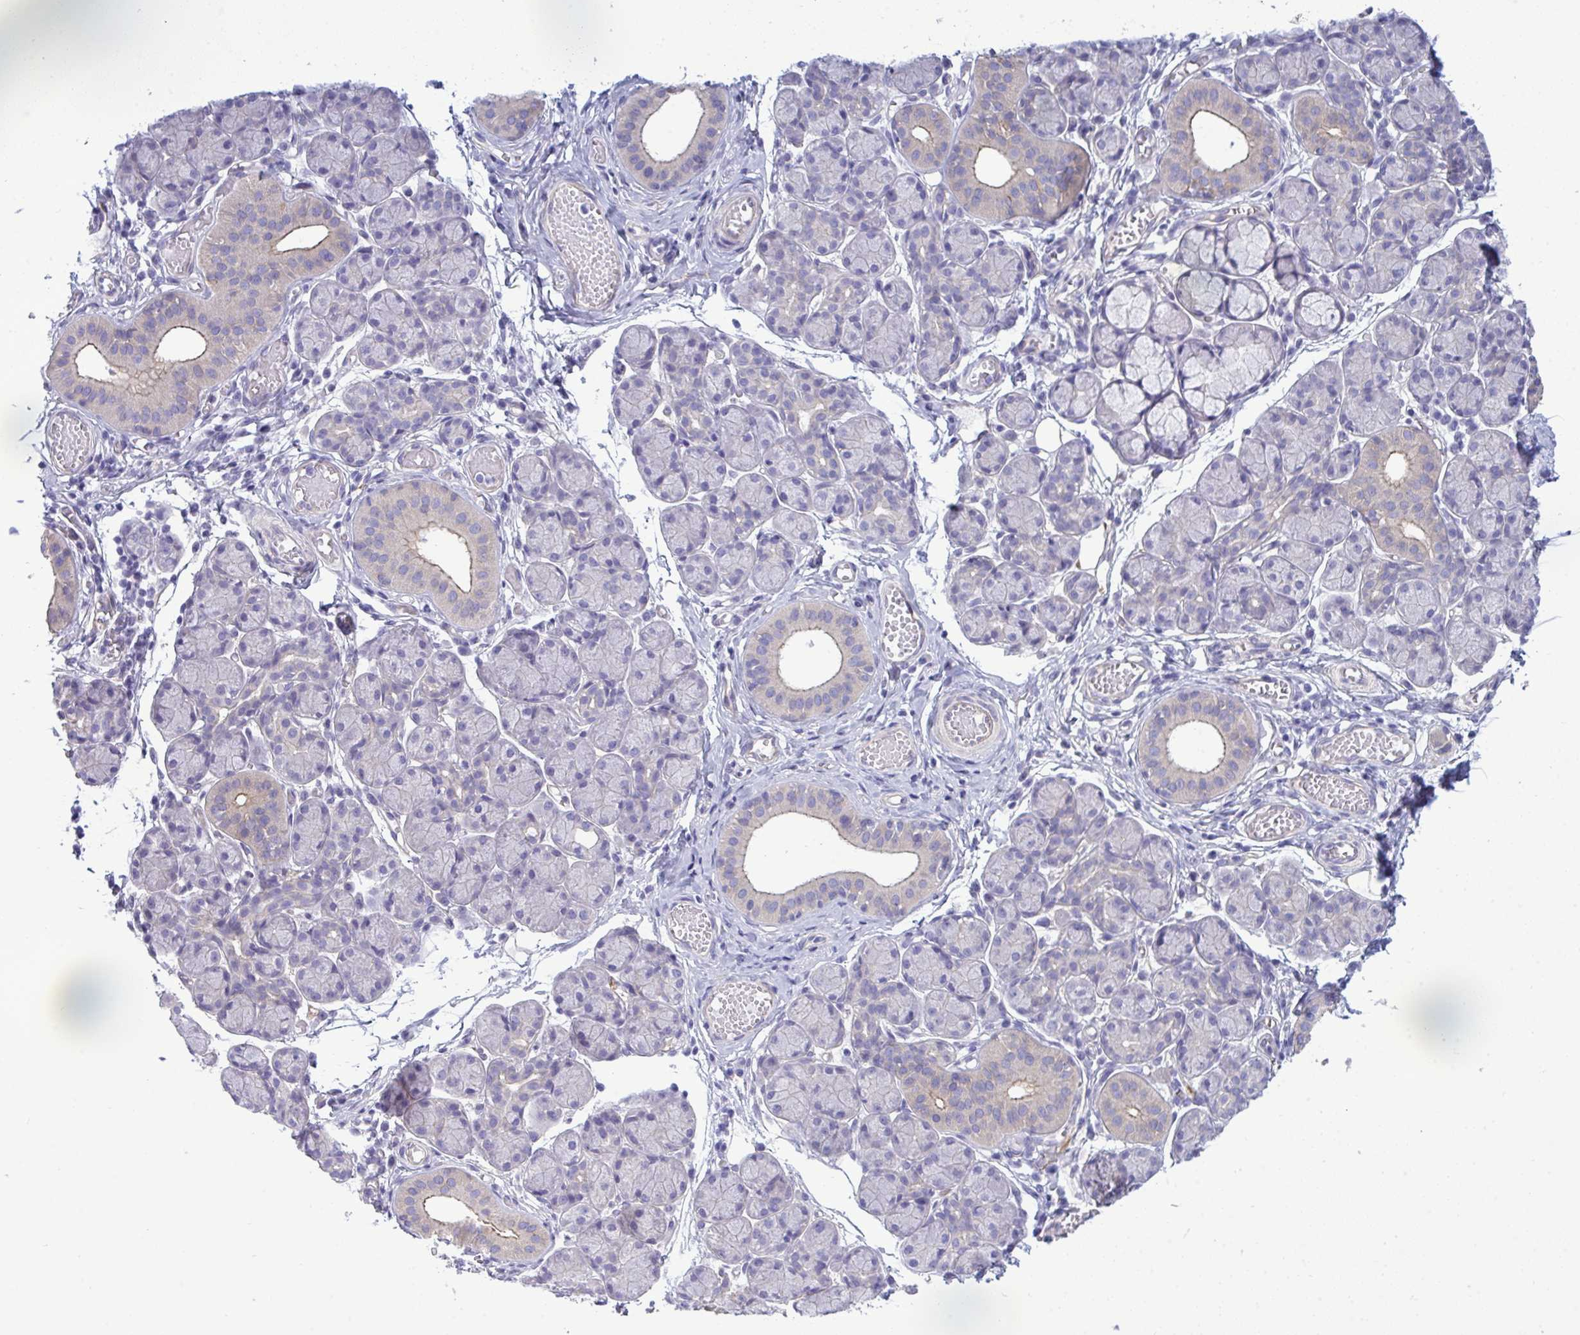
{"staining": {"intensity": "weak", "quantity": "<25%", "location": "cytoplasmic/membranous"}, "tissue": "salivary gland", "cell_type": "Glandular cells", "image_type": "normal", "snomed": [{"axis": "morphology", "description": "Normal tissue, NOS"}, {"axis": "morphology", "description": "Inflammation, NOS"}, {"axis": "topography", "description": "Lymph node"}, {"axis": "topography", "description": "Salivary gland"}], "caption": "Immunohistochemical staining of unremarkable human salivary gland demonstrates no significant positivity in glandular cells.", "gene": "MYH10", "patient": {"sex": "male", "age": 3}}